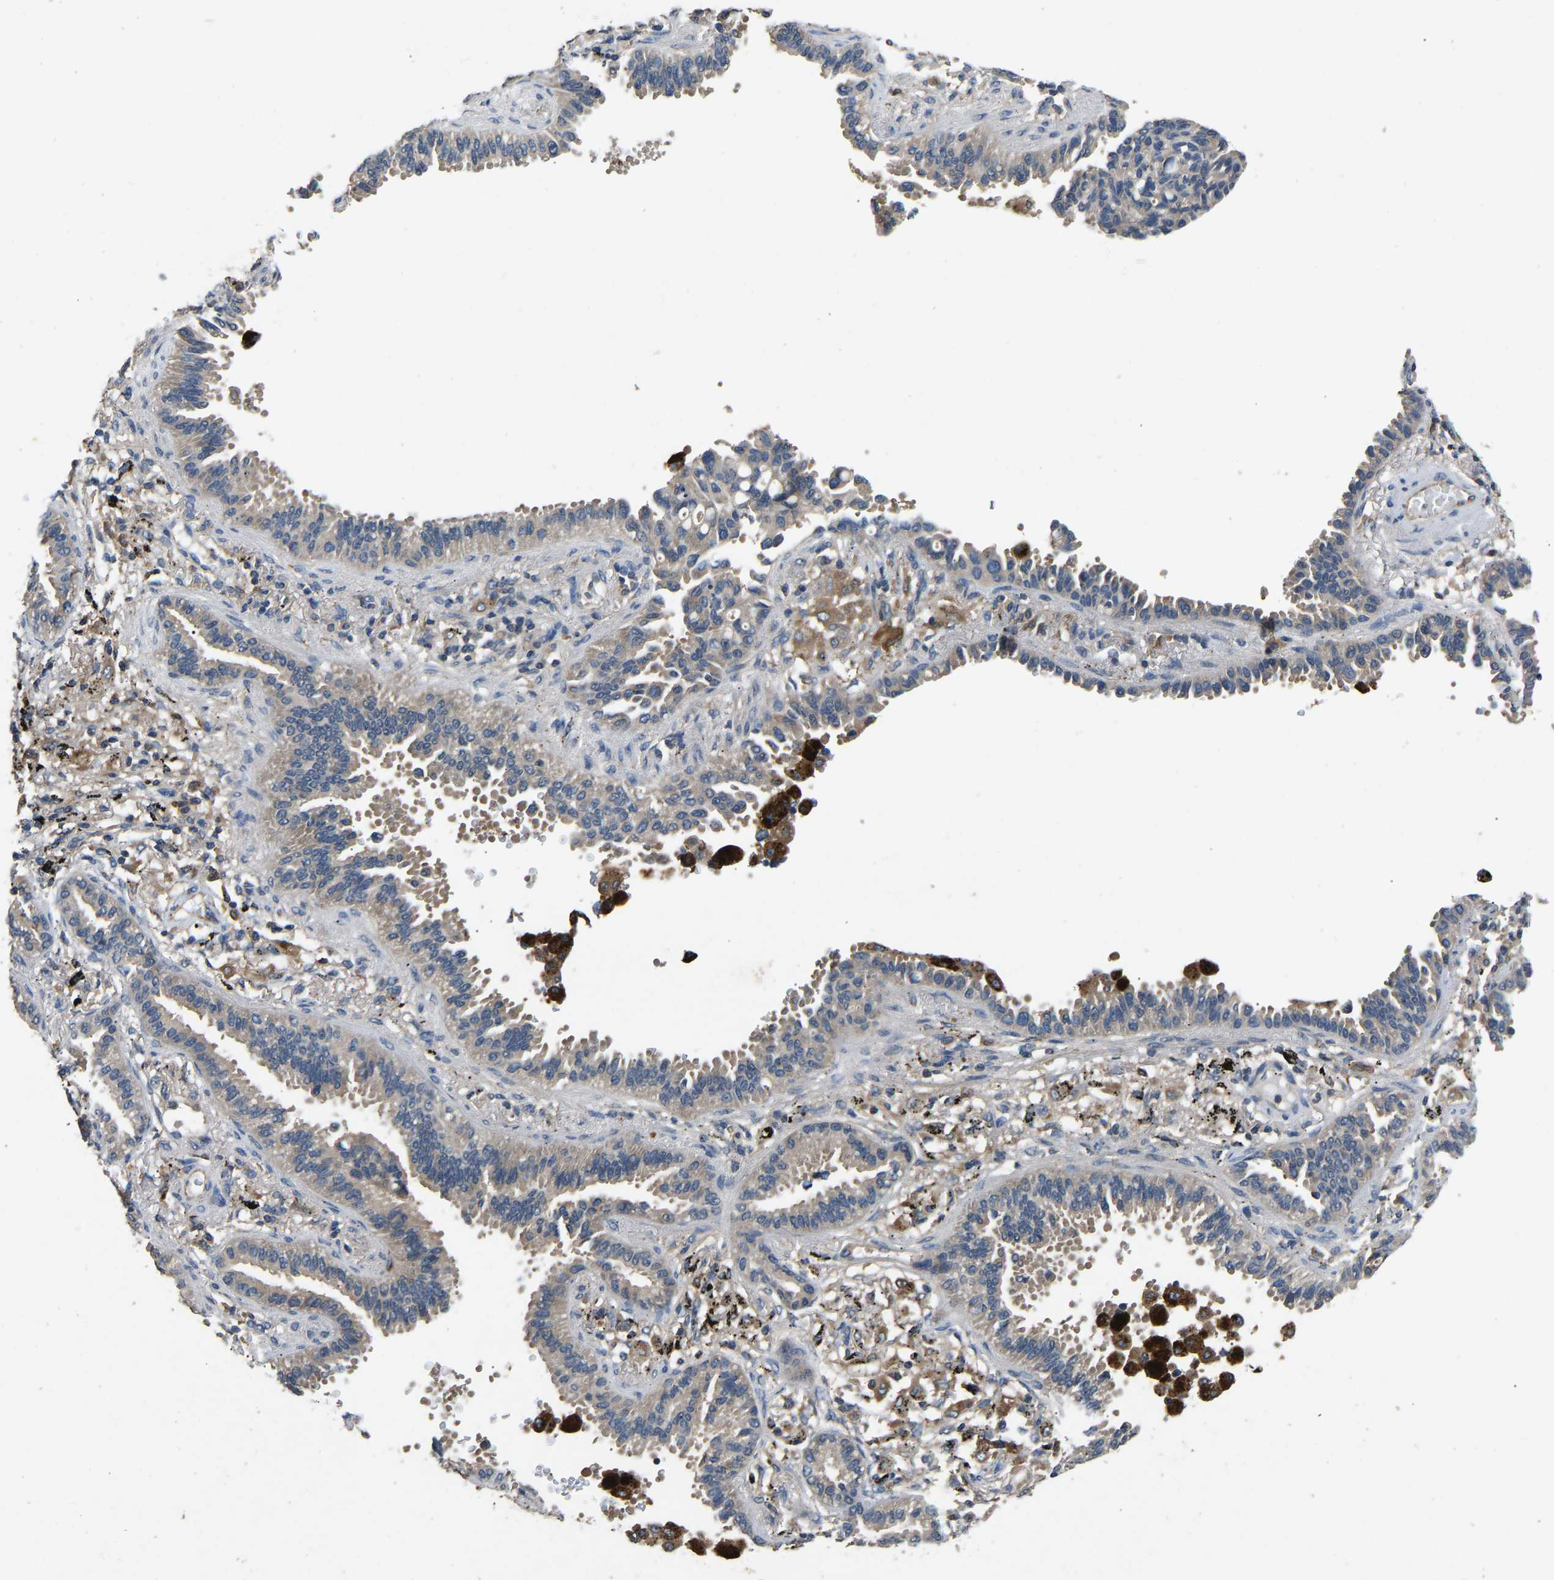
{"staining": {"intensity": "negative", "quantity": "none", "location": "none"}, "tissue": "lung cancer", "cell_type": "Tumor cells", "image_type": "cancer", "snomed": [{"axis": "morphology", "description": "Normal tissue, NOS"}, {"axis": "morphology", "description": "Adenocarcinoma, NOS"}, {"axis": "topography", "description": "Lung"}], "caption": "IHC image of neoplastic tissue: human lung cancer (adenocarcinoma) stained with DAB (3,3'-diaminobenzidine) displays no significant protein positivity in tumor cells.", "gene": "PPID", "patient": {"sex": "male", "age": 59}}